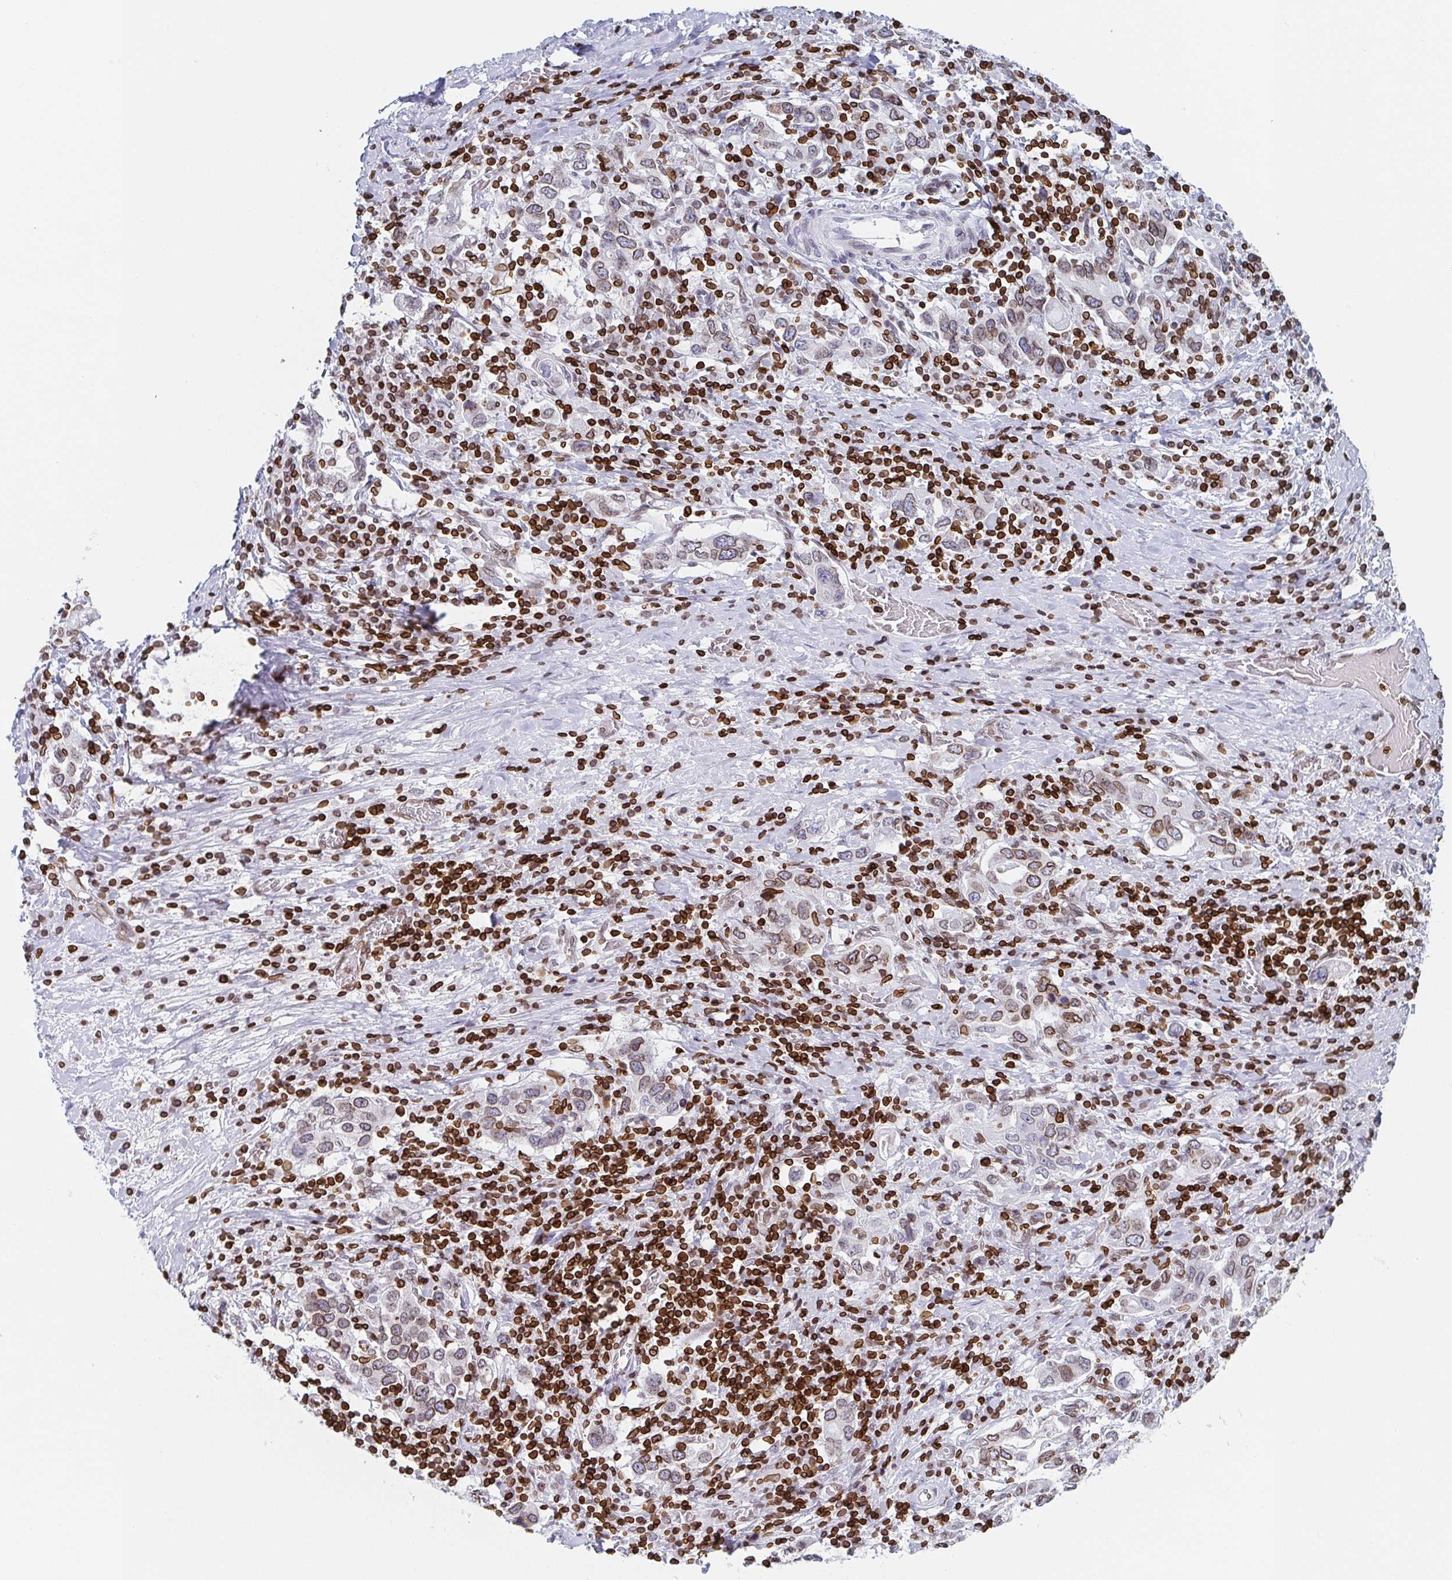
{"staining": {"intensity": "moderate", "quantity": "25%-75%", "location": "cytoplasmic/membranous,nuclear"}, "tissue": "stomach cancer", "cell_type": "Tumor cells", "image_type": "cancer", "snomed": [{"axis": "morphology", "description": "Adenocarcinoma, NOS"}, {"axis": "topography", "description": "Stomach, upper"}, {"axis": "topography", "description": "Stomach"}], "caption": "High-magnification brightfield microscopy of stomach cancer (adenocarcinoma) stained with DAB (brown) and counterstained with hematoxylin (blue). tumor cells exhibit moderate cytoplasmic/membranous and nuclear positivity is appreciated in approximately25%-75% of cells.", "gene": "BTBD7", "patient": {"sex": "male", "age": 62}}